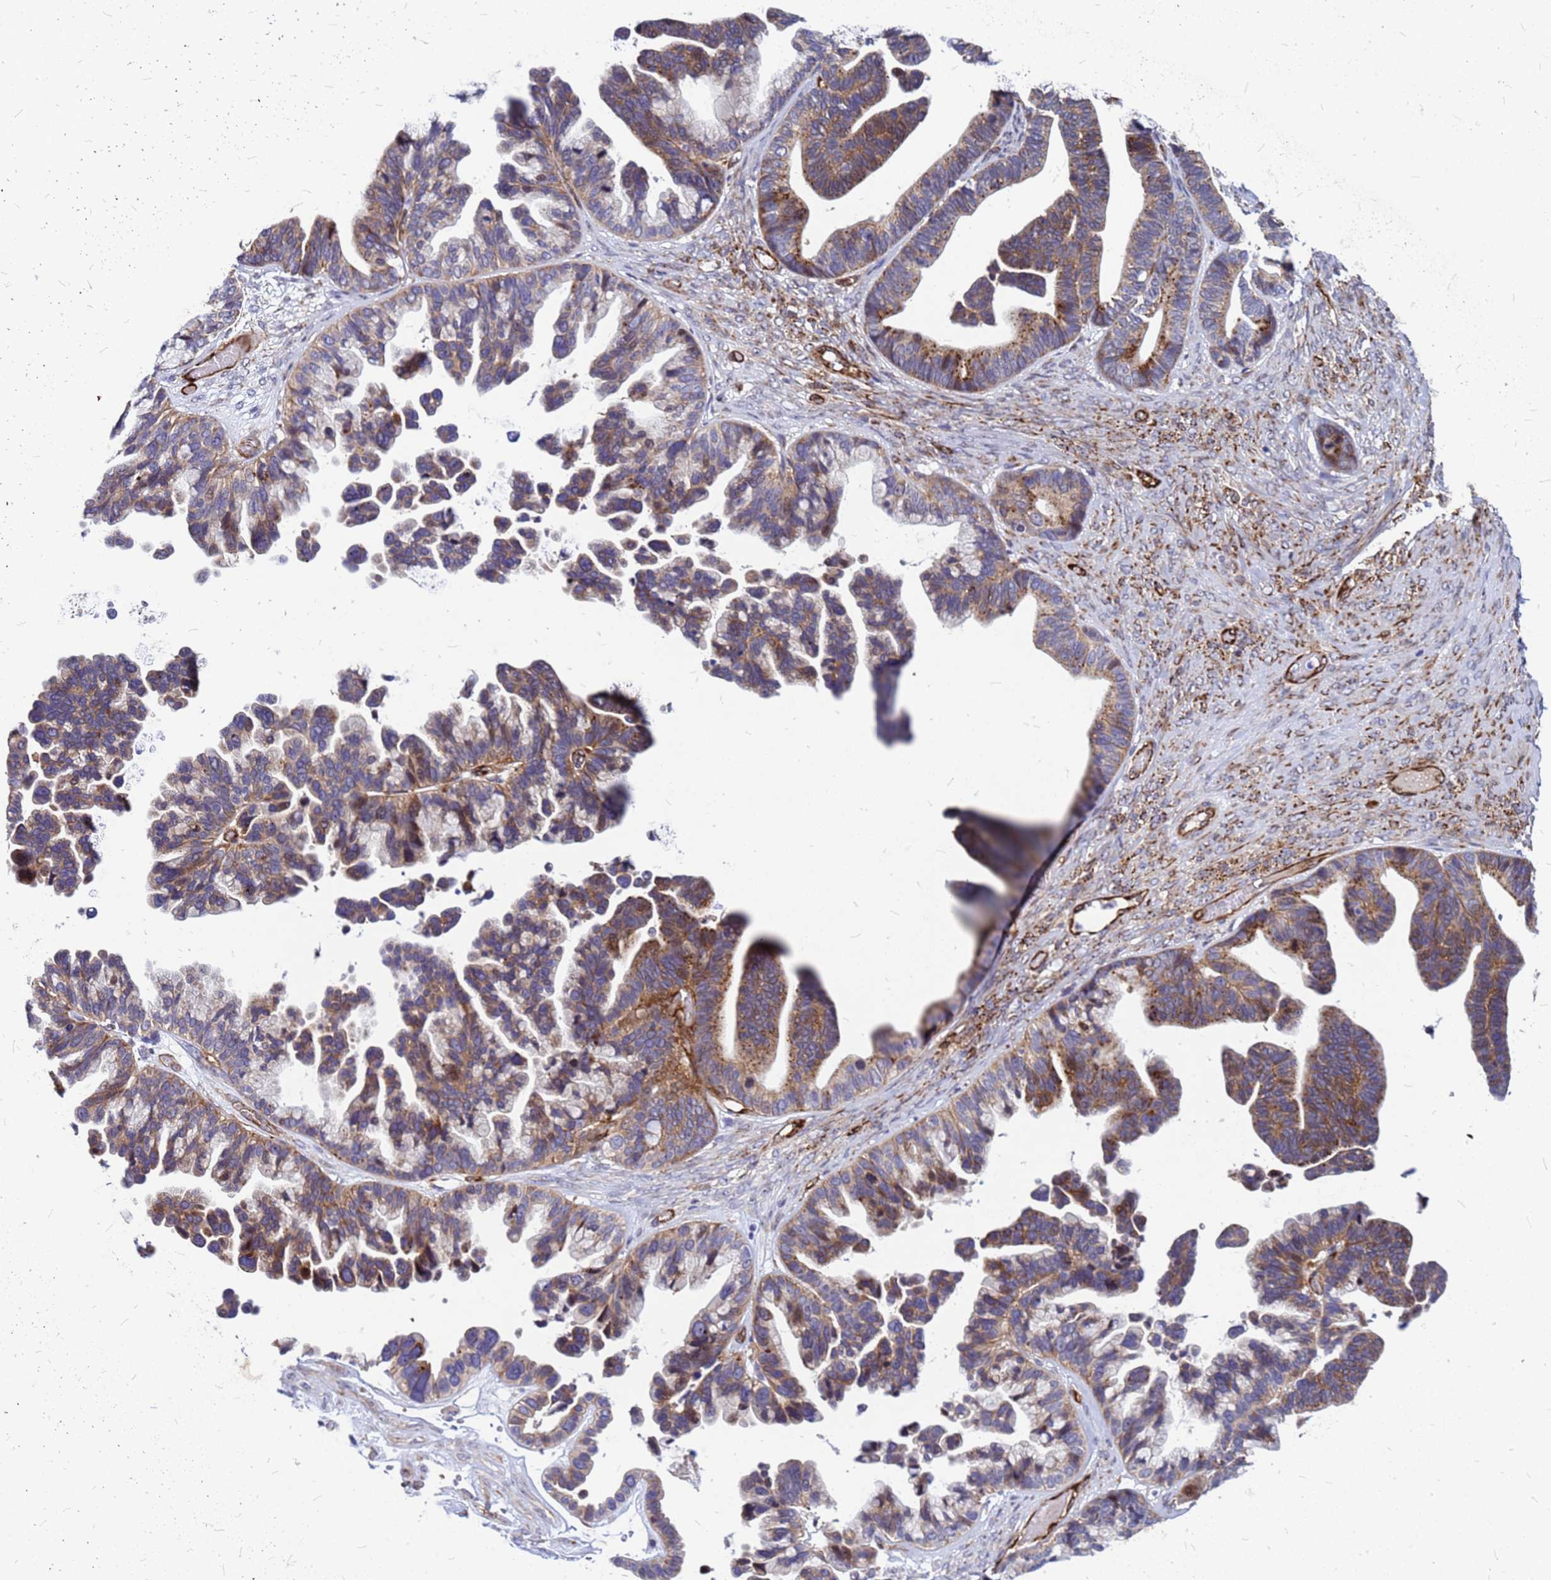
{"staining": {"intensity": "moderate", "quantity": "25%-75%", "location": "cytoplasmic/membranous"}, "tissue": "ovarian cancer", "cell_type": "Tumor cells", "image_type": "cancer", "snomed": [{"axis": "morphology", "description": "Cystadenocarcinoma, serous, NOS"}, {"axis": "topography", "description": "Ovary"}], "caption": "IHC (DAB) staining of human ovarian cancer exhibits moderate cytoplasmic/membranous protein expression in about 25%-75% of tumor cells.", "gene": "NOSTRIN", "patient": {"sex": "female", "age": 56}}